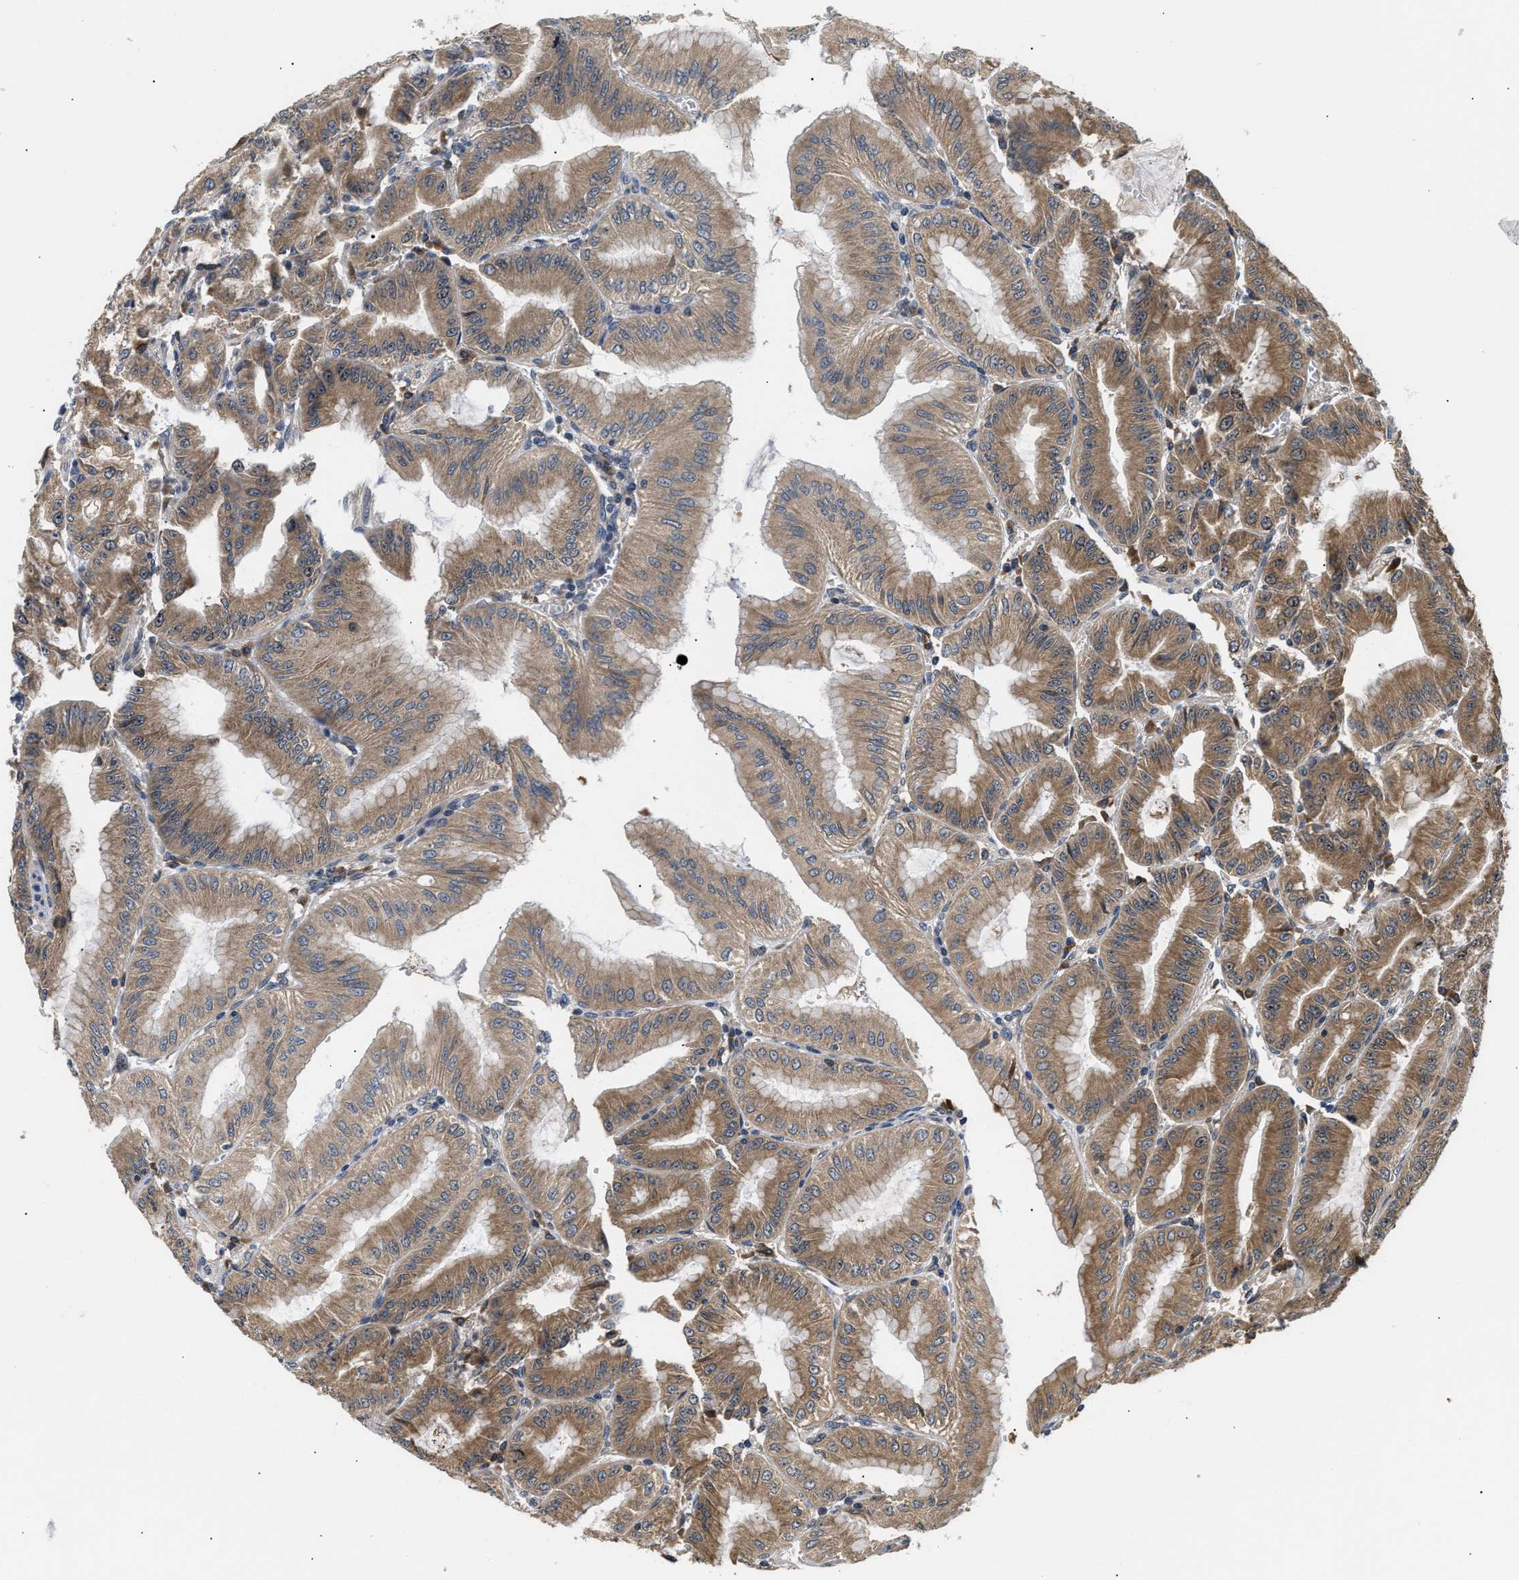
{"staining": {"intensity": "moderate", "quantity": ">75%", "location": "cytoplasmic/membranous"}, "tissue": "stomach", "cell_type": "Glandular cells", "image_type": "normal", "snomed": [{"axis": "morphology", "description": "Normal tissue, NOS"}, {"axis": "topography", "description": "Stomach, lower"}], "caption": "IHC micrograph of benign stomach: human stomach stained using immunohistochemistry (IHC) exhibits medium levels of moderate protein expression localized specifically in the cytoplasmic/membranous of glandular cells, appearing as a cytoplasmic/membranous brown color.", "gene": "RAB29", "patient": {"sex": "male", "age": 71}}